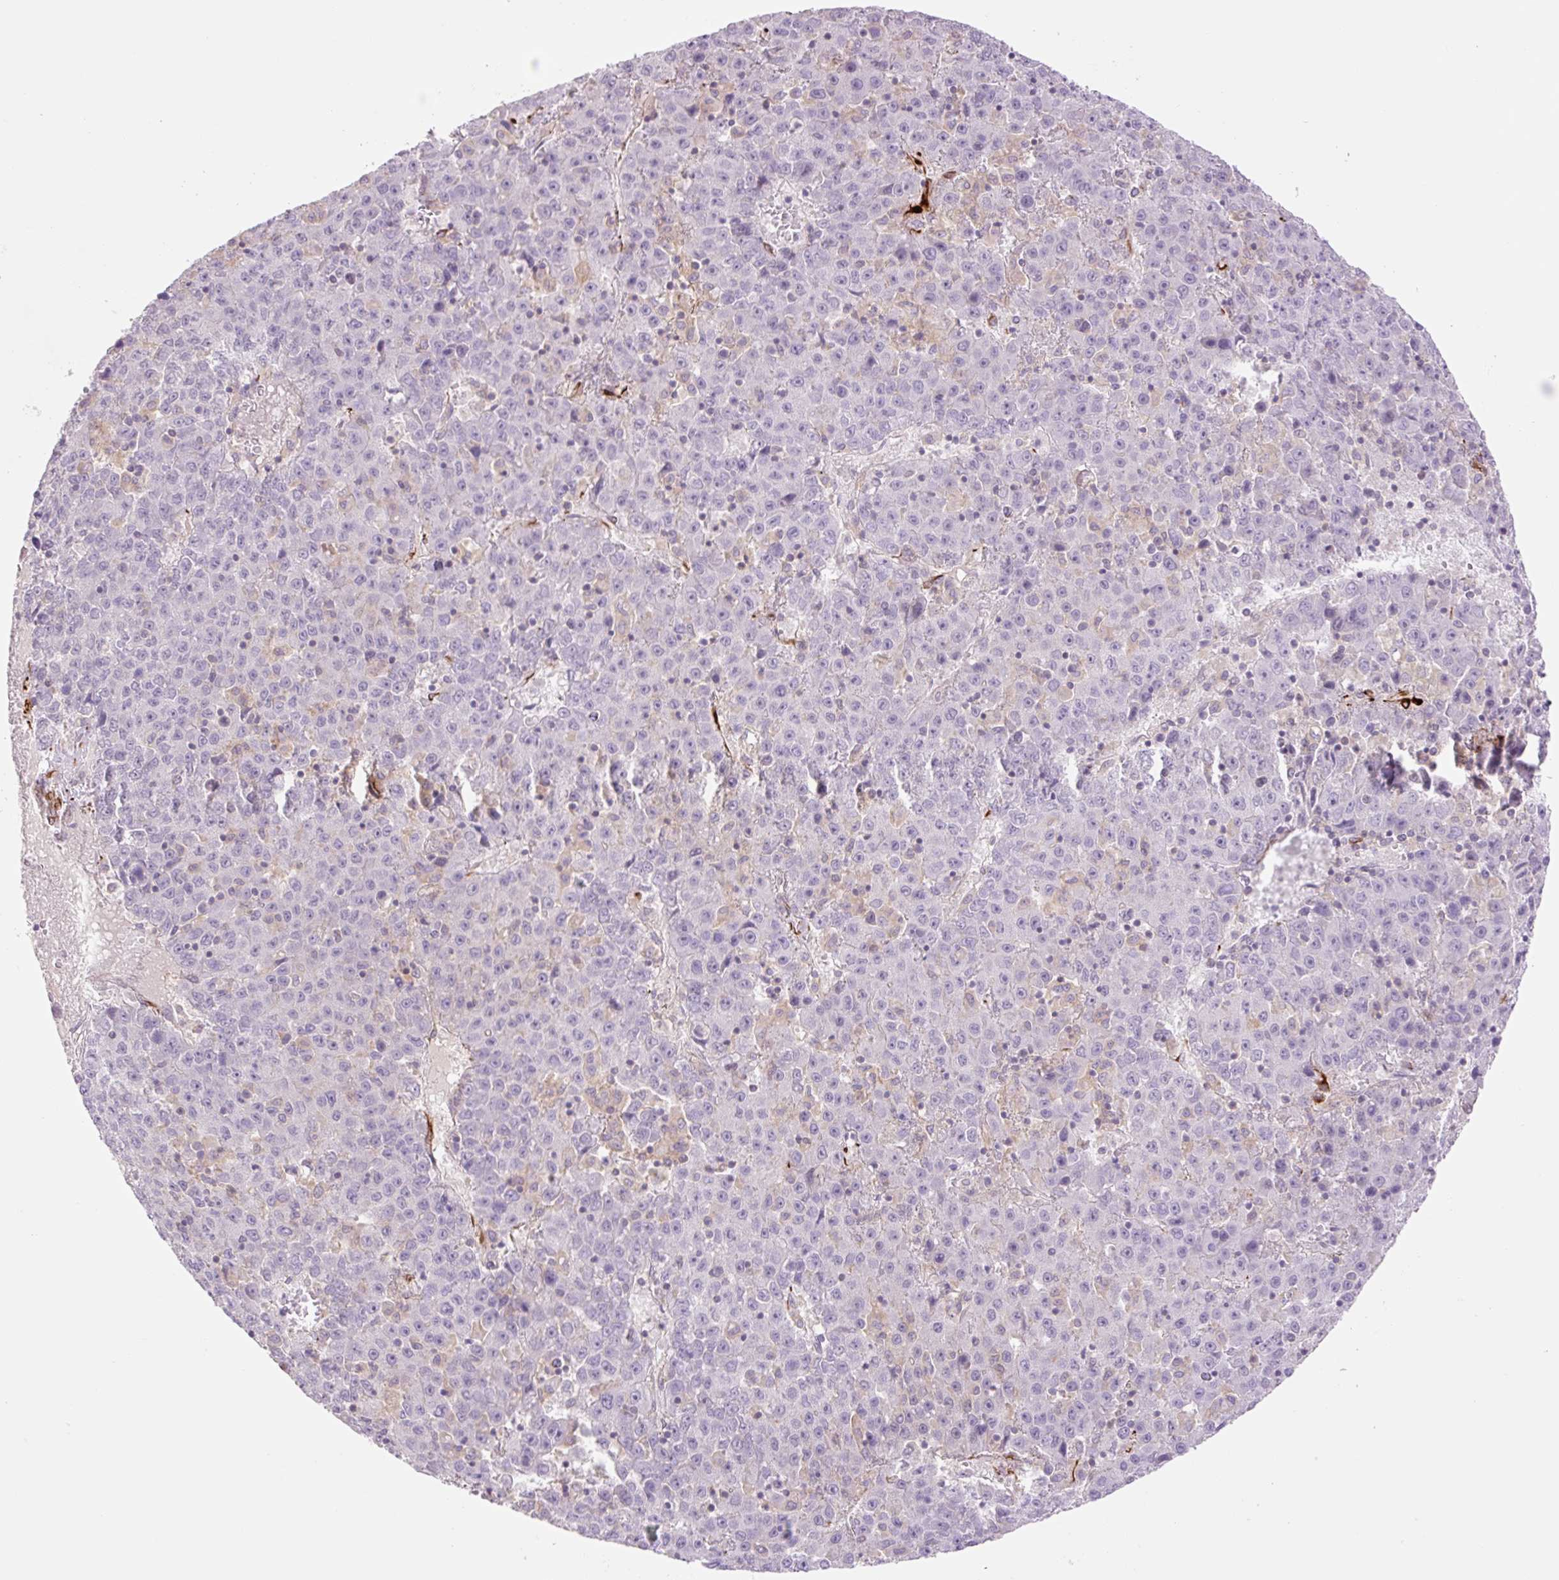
{"staining": {"intensity": "negative", "quantity": "none", "location": "none"}, "tissue": "liver cancer", "cell_type": "Tumor cells", "image_type": "cancer", "snomed": [{"axis": "morphology", "description": "Carcinoma, Hepatocellular, NOS"}, {"axis": "topography", "description": "Liver"}], "caption": "Tumor cells show no significant protein positivity in liver hepatocellular carcinoma.", "gene": "ZFYVE21", "patient": {"sex": "female", "age": 53}}